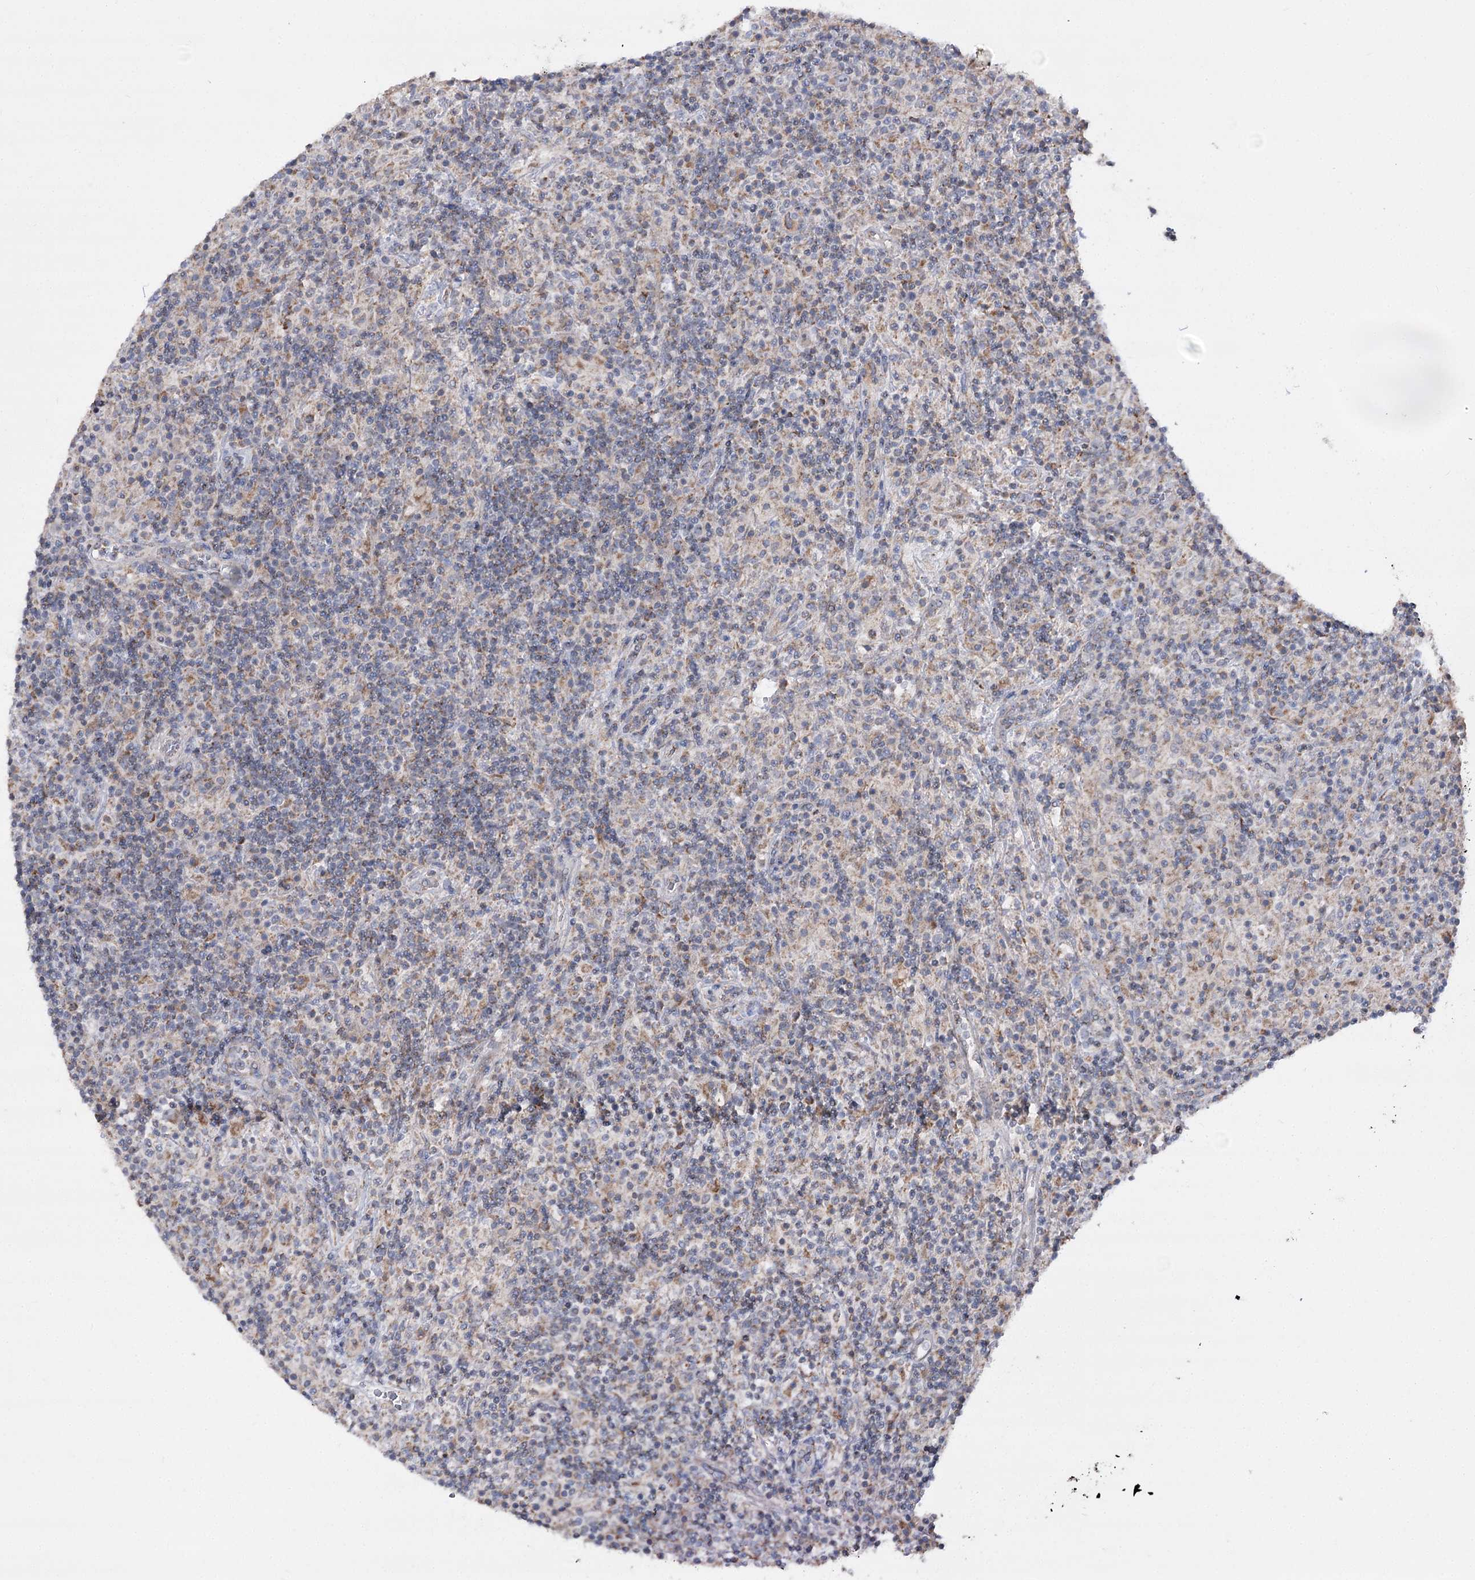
{"staining": {"intensity": "negative", "quantity": "none", "location": "none"}, "tissue": "lymphoma", "cell_type": "Tumor cells", "image_type": "cancer", "snomed": [{"axis": "morphology", "description": "Hodgkin's disease, NOS"}, {"axis": "topography", "description": "Lymph node"}], "caption": "Immunohistochemistry of Hodgkin's disease reveals no expression in tumor cells.", "gene": "NADK2", "patient": {"sex": "male", "age": 70}}